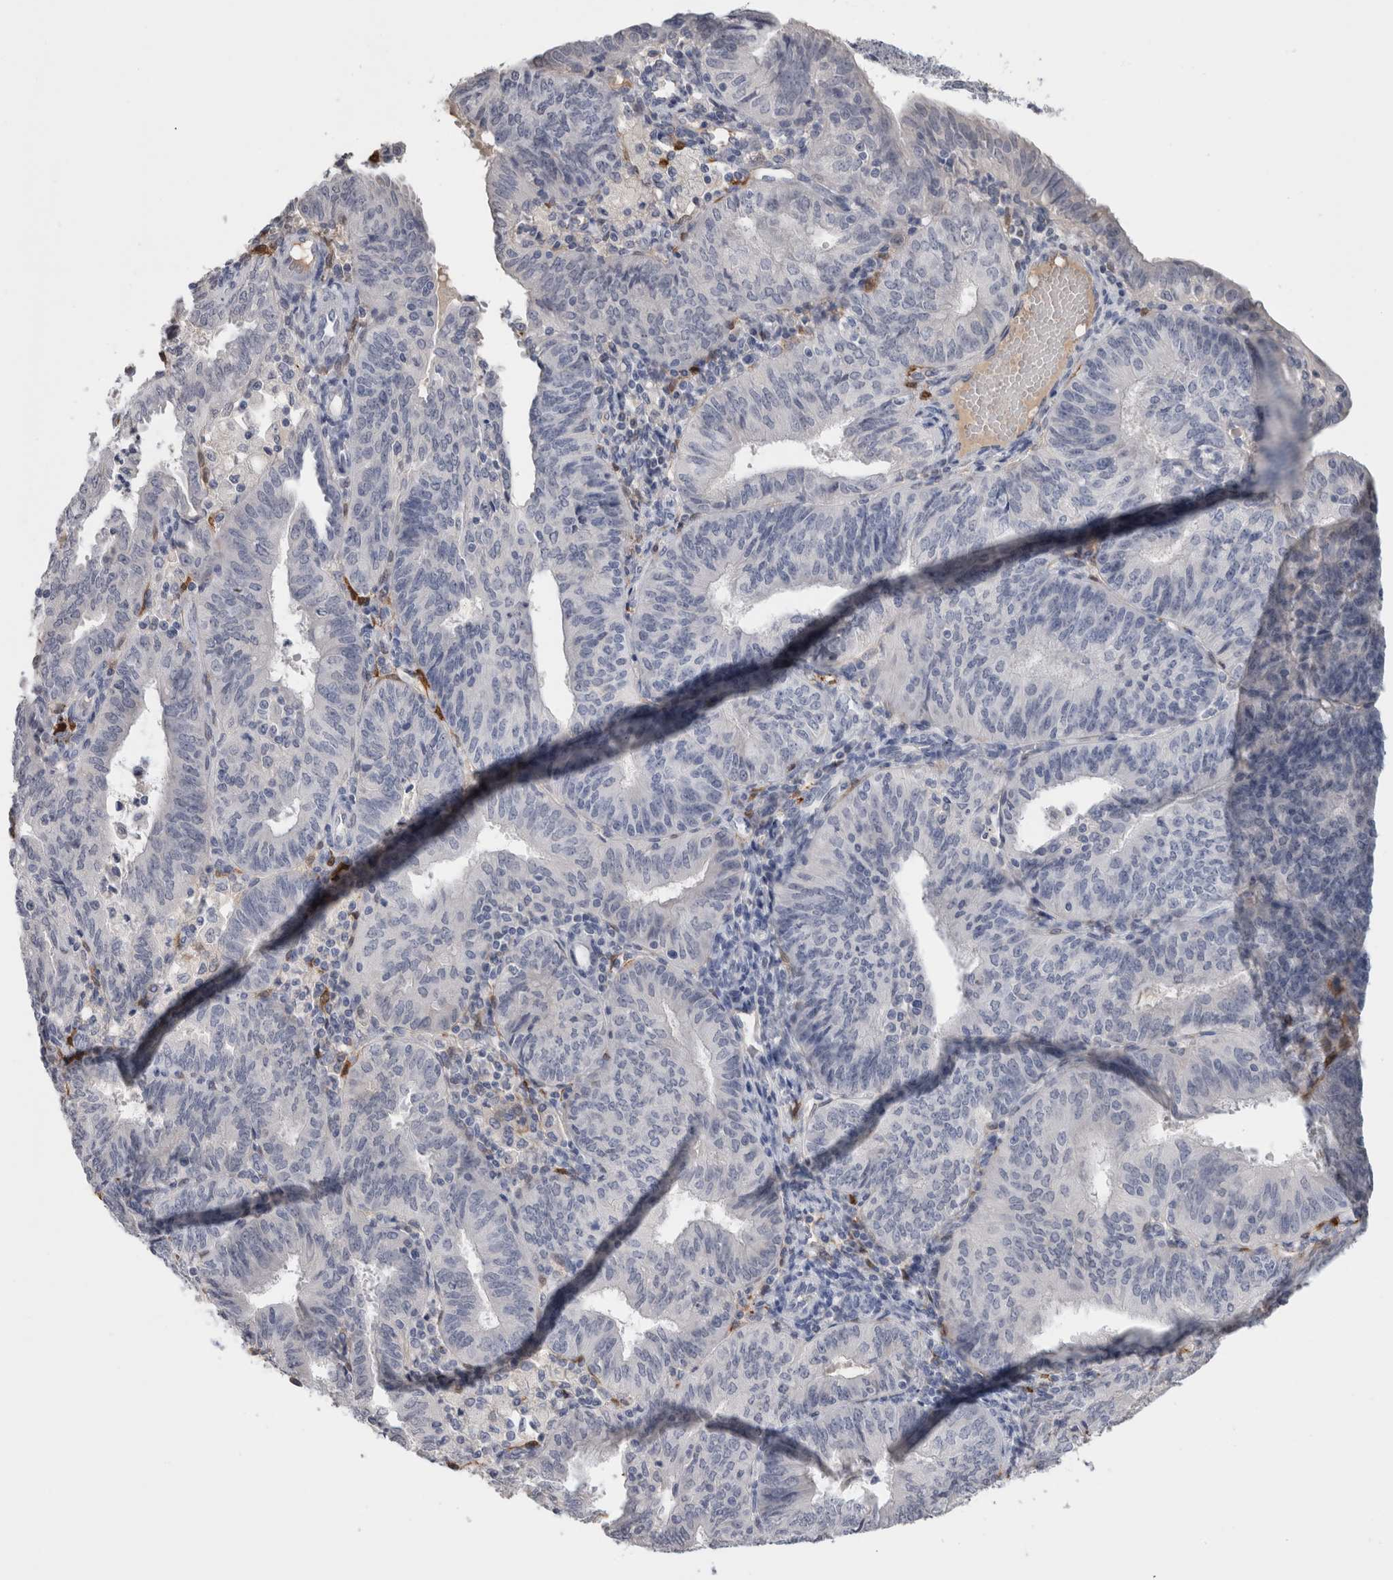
{"staining": {"intensity": "negative", "quantity": "none", "location": "none"}, "tissue": "endometrial cancer", "cell_type": "Tumor cells", "image_type": "cancer", "snomed": [{"axis": "morphology", "description": "Adenocarcinoma, NOS"}, {"axis": "topography", "description": "Endometrium"}], "caption": "There is no significant staining in tumor cells of adenocarcinoma (endometrial).", "gene": "FABP4", "patient": {"sex": "female", "age": 58}}